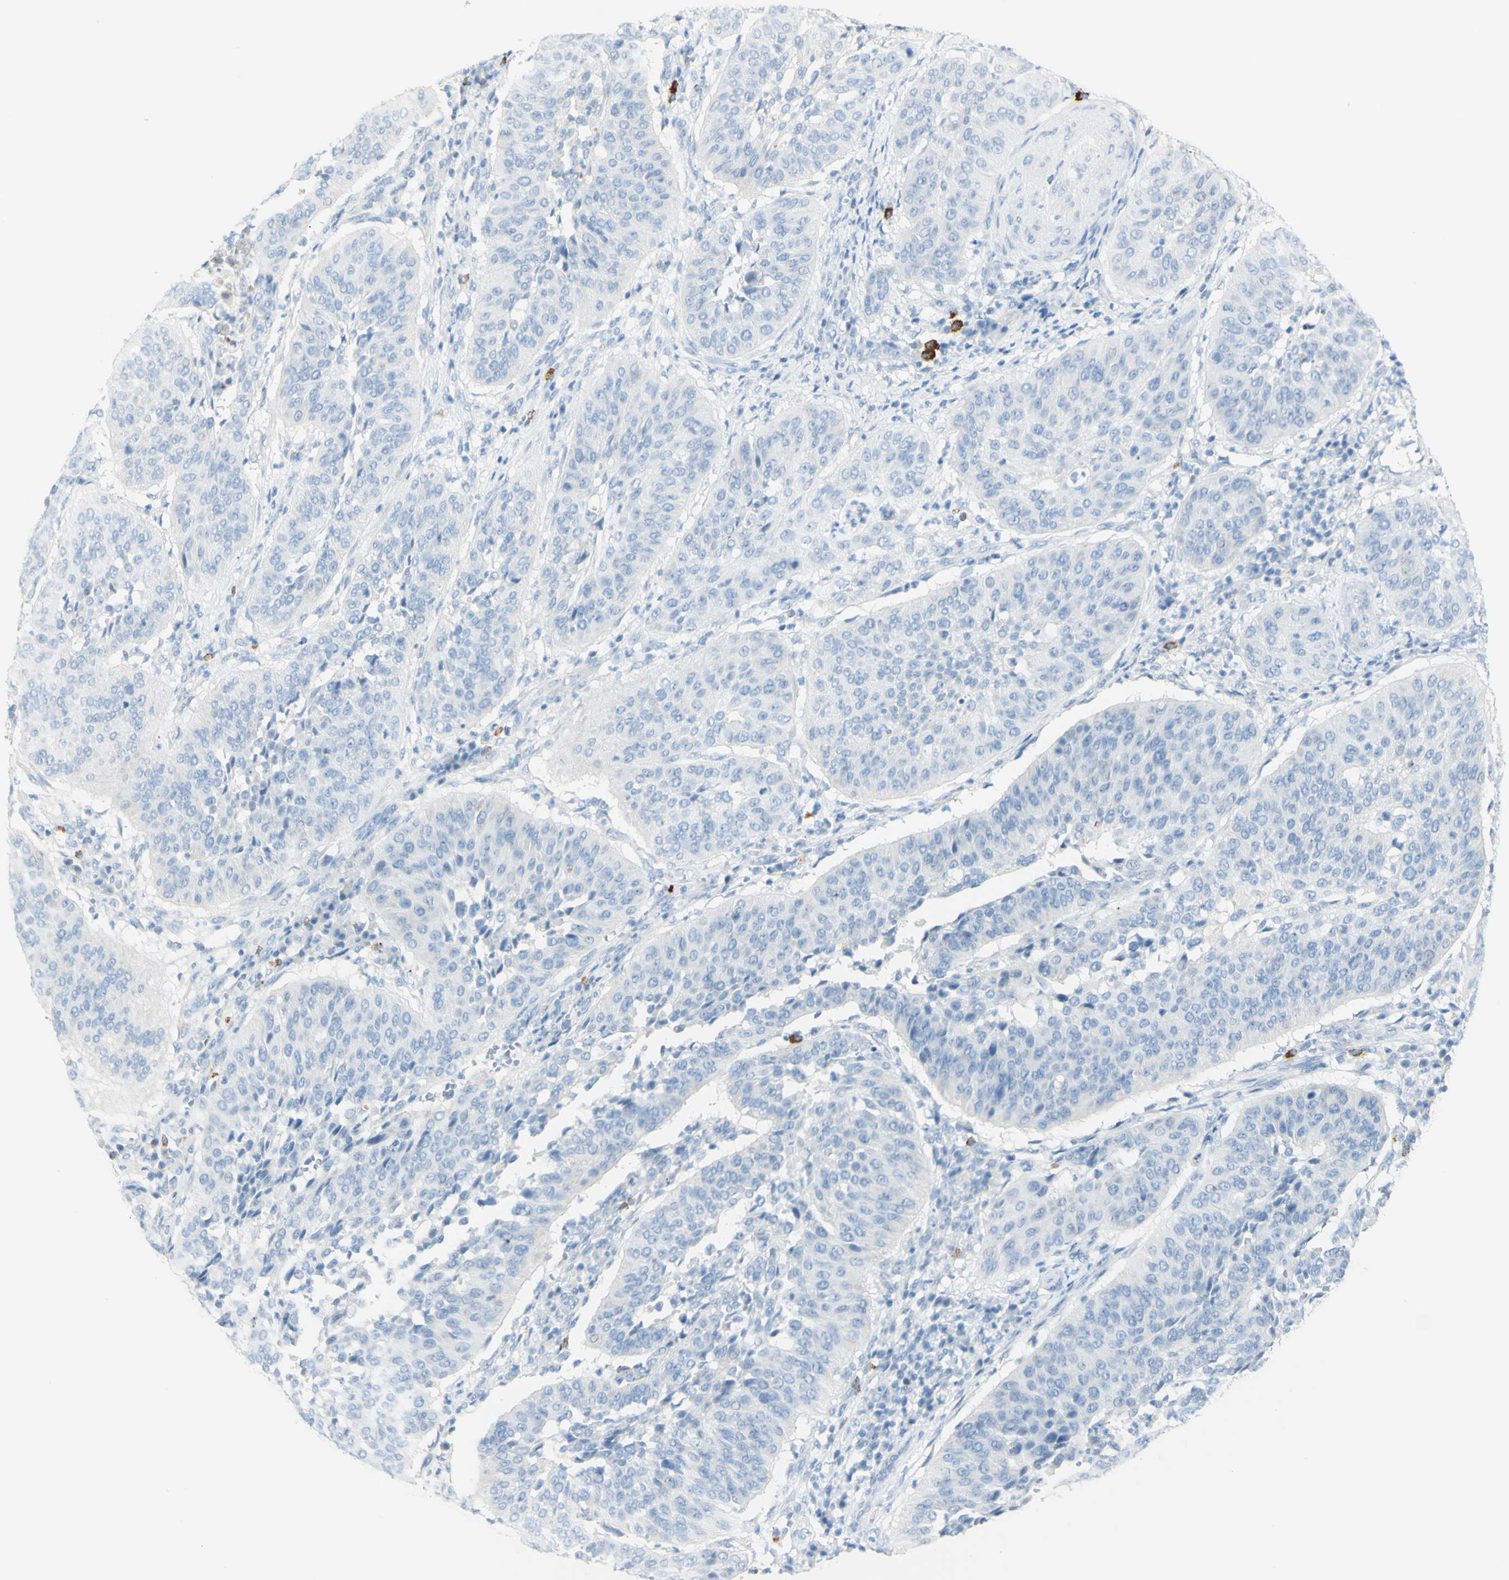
{"staining": {"intensity": "negative", "quantity": "none", "location": "none"}, "tissue": "cervical cancer", "cell_type": "Tumor cells", "image_type": "cancer", "snomed": [{"axis": "morphology", "description": "Normal tissue, NOS"}, {"axis": "morphology", "description": "Squamous cell carcinoma, NOS"}, {"axis": "topography", "description": "Cervix"}], "caption": "This is a micrograph of immunohistochemistry staining of cervical cancer (squamous cell carcinoma), which shows no positivity in tumor cells. (Brightfield microscopy of DAB (3,3'-diaminobenzidine) IHC at high magnification).", "gene": "LETM1", "patient": {"sex": "female", "age": 39}}